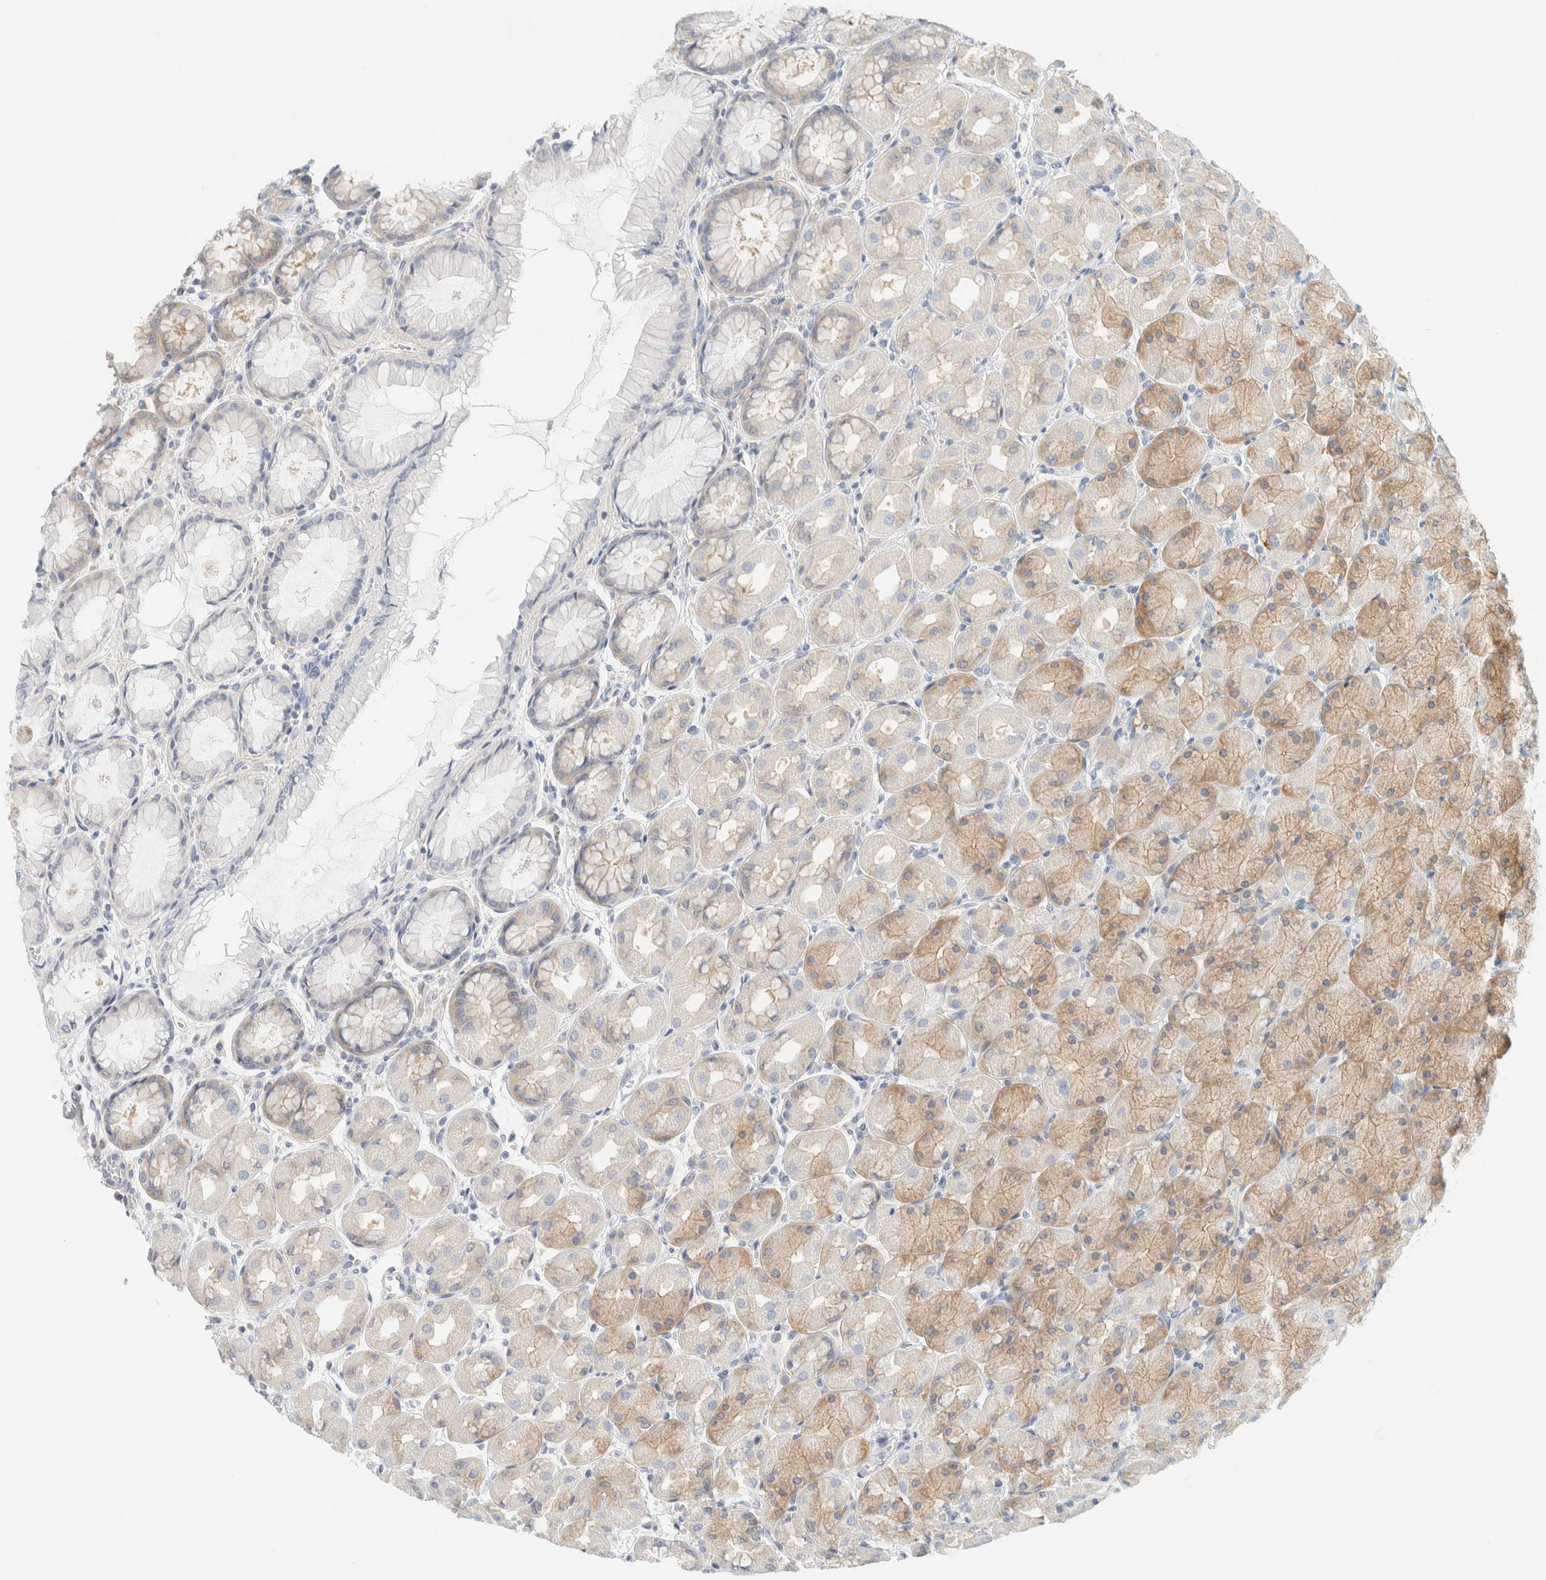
{"staining": {"intensity": "moderate", "quantity": "25%-75%", "location": "cytoplasmic/membranous"}, "tissue": "stomach", "cell_type": "Glandular cells", "image_type": "normal", "snomed": [{"axis": "morphology", "description": "Normal tissue, NOS"}, {"axis": "topography", "description": "Stomach, upper"}], "caption": "Immunohistochemistry histopathology image of benign stomach: human stomach stained using IHC exhibits medium levels of moderate protein expression localized specifically in the cytoplasmic/membranous of glandular cells, appearing as a cytoplasmic/membranous brown color.", "gene": "AARSD1", "patient": {"sex": "female", "age": 56}}